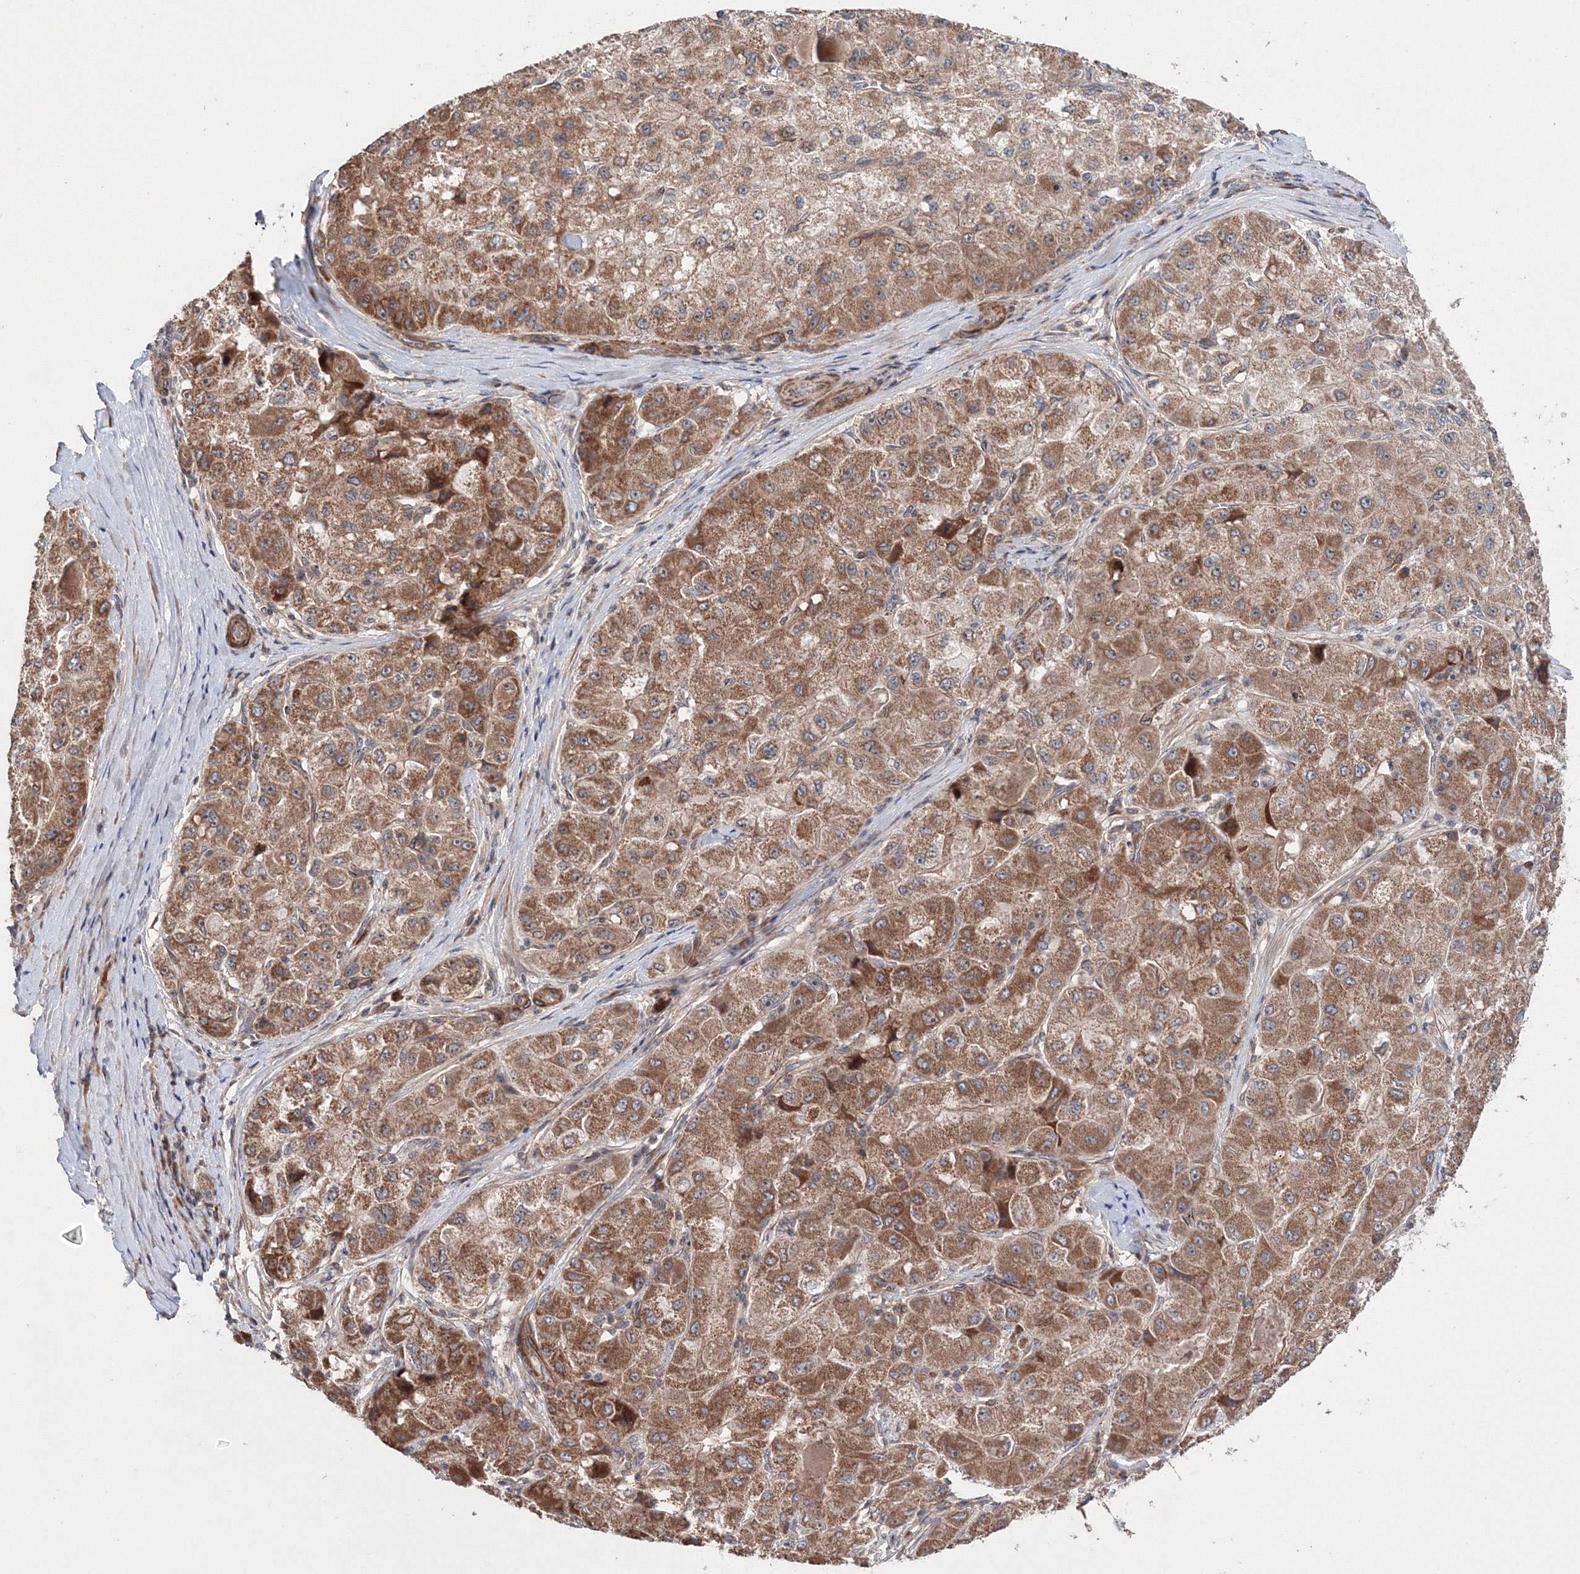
{"staining": {"intensity": "moderate", "quantity": ">75%", "location": "cytoplasmic/membranous"}, "tissue": "liver cancer", "cell_type": "Tumor cells", "image_type": "cancer", "snomed": [{"axis": "morphology", "description": "Carcinoma, Hepatocellular, NOS"}, {"axis": "topography", "description": "Liver"}], "caption": "A brown stain highlights moderate cytoplasmic/membranous staining of a protein in liver hepatocellular carcinoma tumor cells.", "gene": "NOA1", "patient": {"sex": "male", "age": 80}}